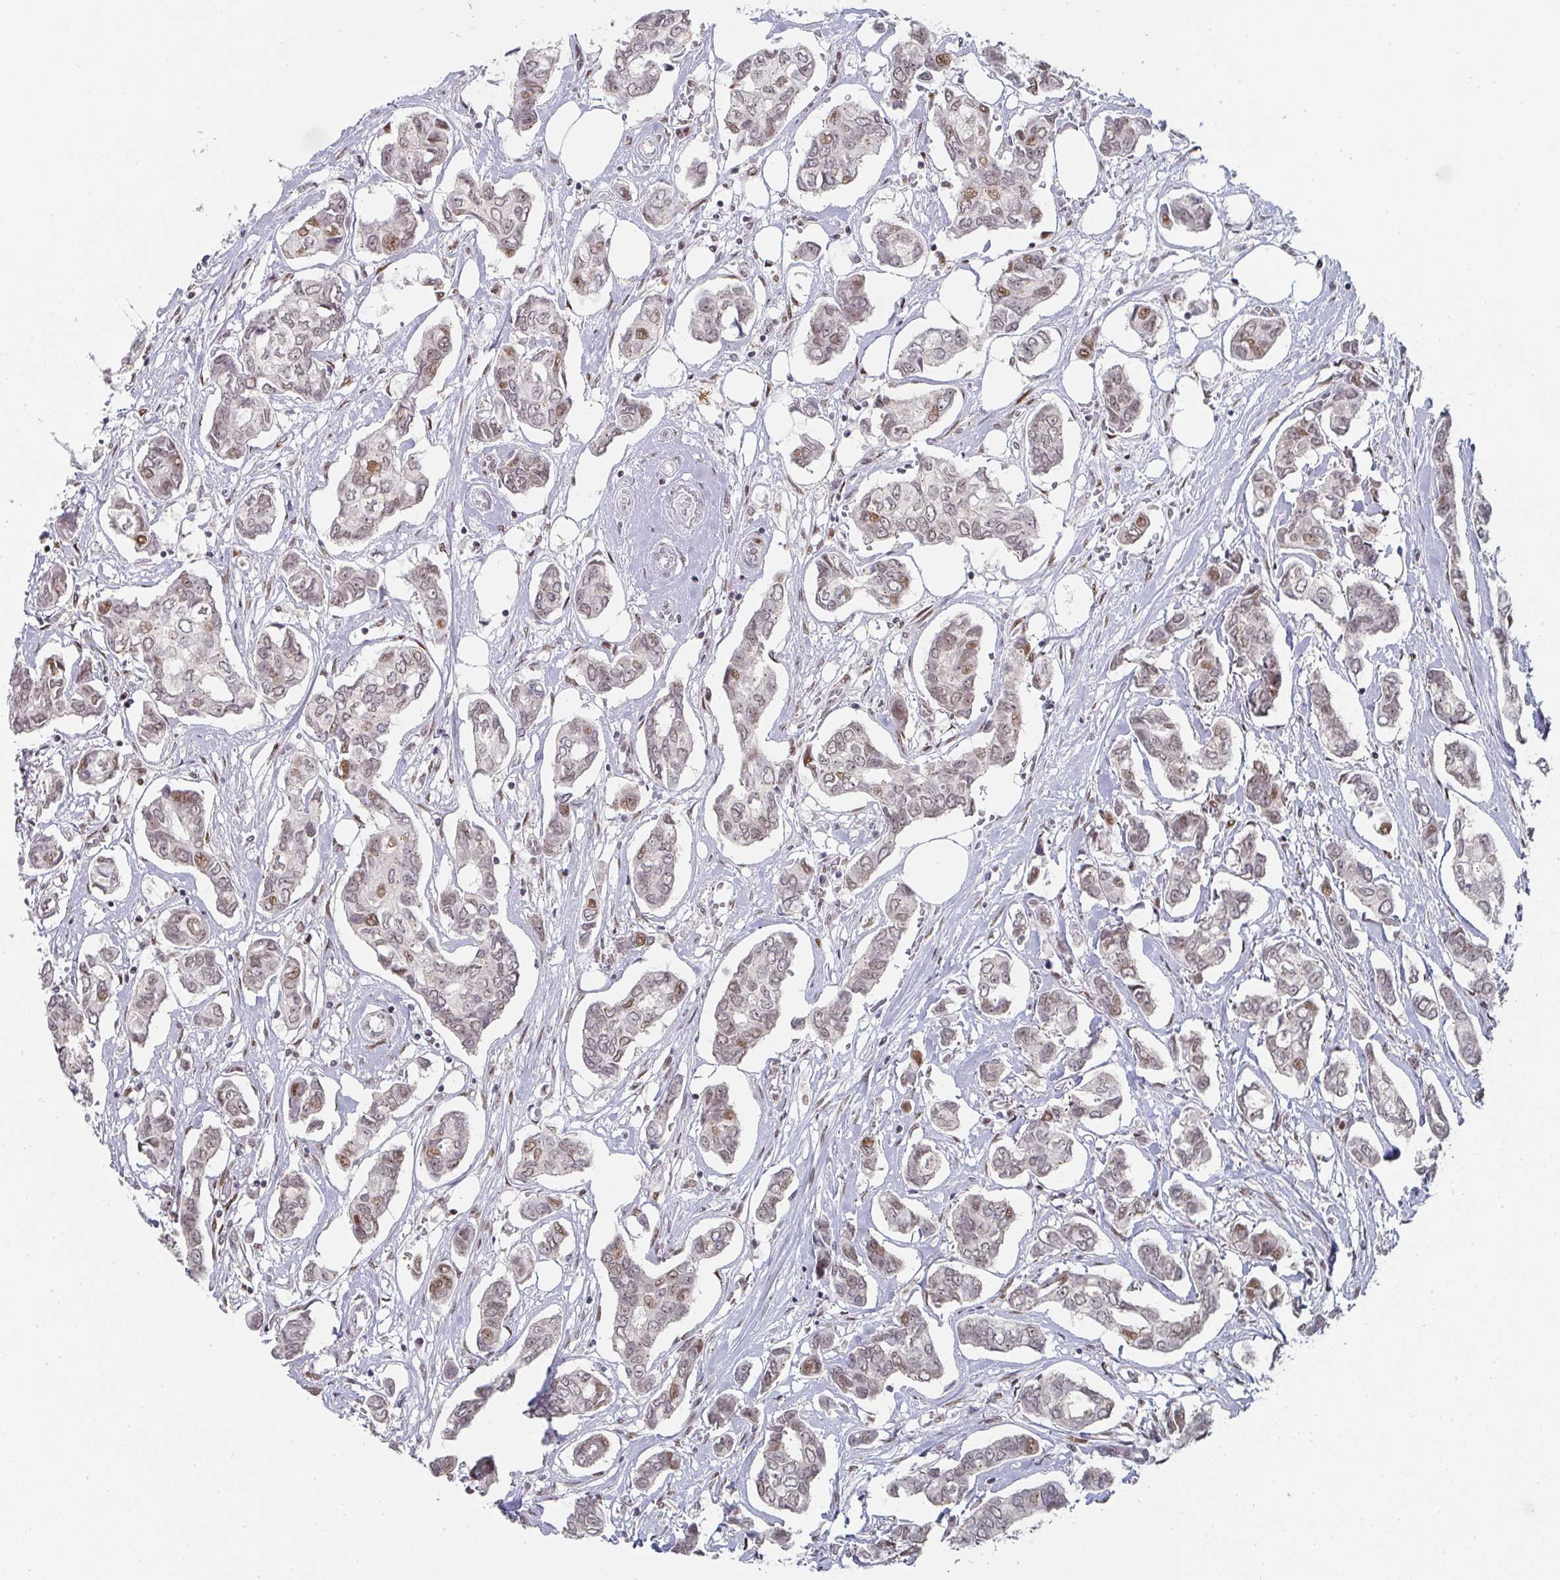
{"staining": {"intensity": "weak", "quantity": "25%-75%", "location": "nuclear"}, "tissue": "breast cancer", "cell_type": "Tumor cells", "image_type": "cancer", "snomed": [{"axis": "morphology", "description": "Duct carcinoma"}, {"axis": "topography", "description": "Breast"}], "caption": "Invasive ductal carcinoma (breast) was stained to show a protein in brown. There is low levels of weak nuclear positivity in approximately 25%-75% of tumor cells.", "gene": "LIN54", "patient": {"sex": "female", "age": 73}}